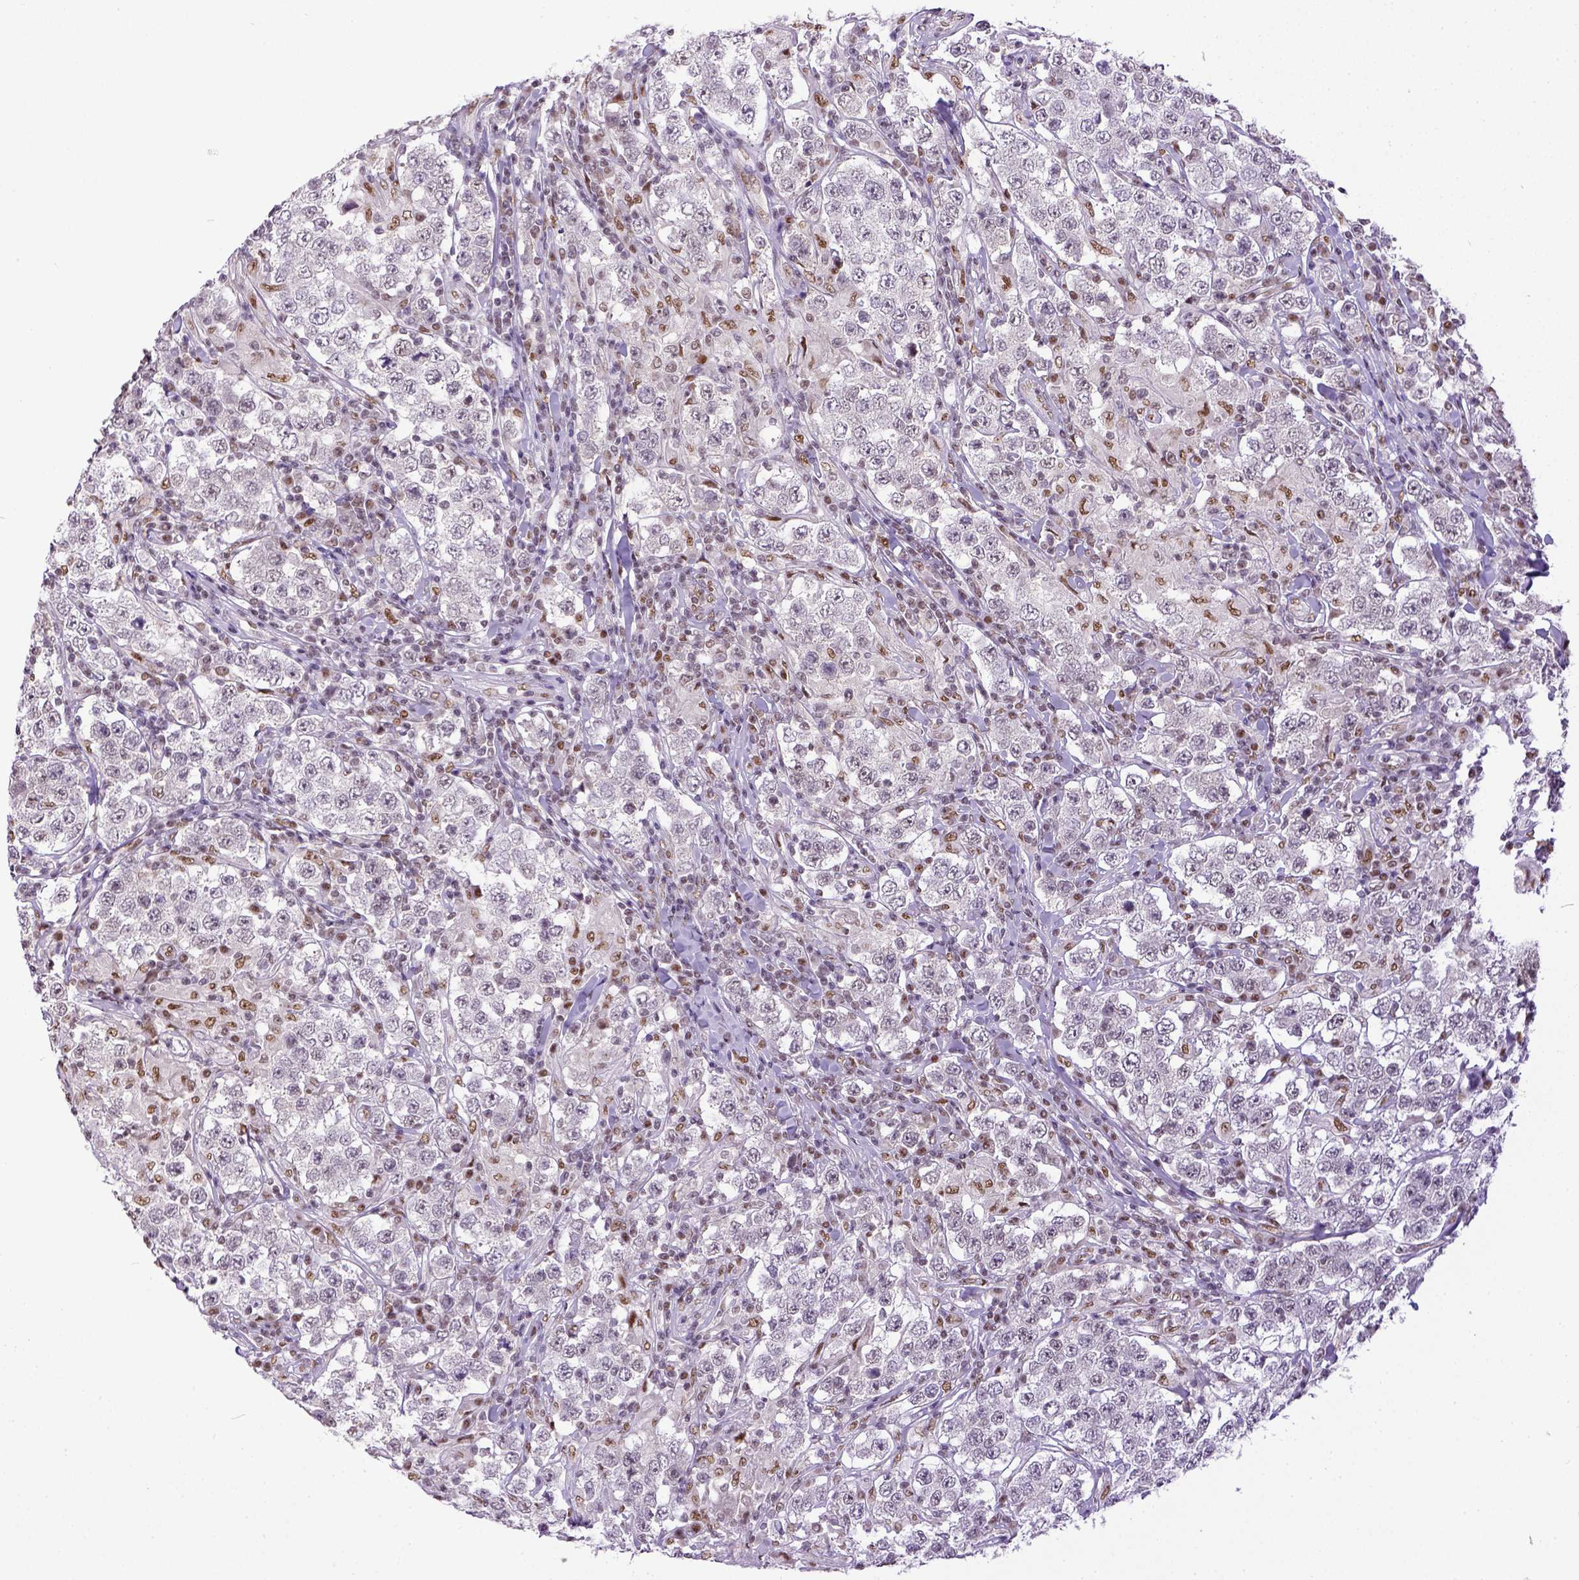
{"staining": {"intensity": "negative", "quantity": "none", "location": "none"}, "tissue": "testis cancer", "cell_type": "Tumor cells", "image_type": "cancer", "snomed": [{"axis": "morphology", "description": "Seminoma, NOS"}, {"axis": "morphology", "description": "Carcinoma, Embryonal, NOS"}, {"axis": "topography", "description": "Testis"}], "caption": "This is an immunohistochemistry photomicrograph of testis embryonal carcinoma. There is no staining in tumor cells.", "gene": "ERCC1", "patient": {"sex": "male", "age": 41}}